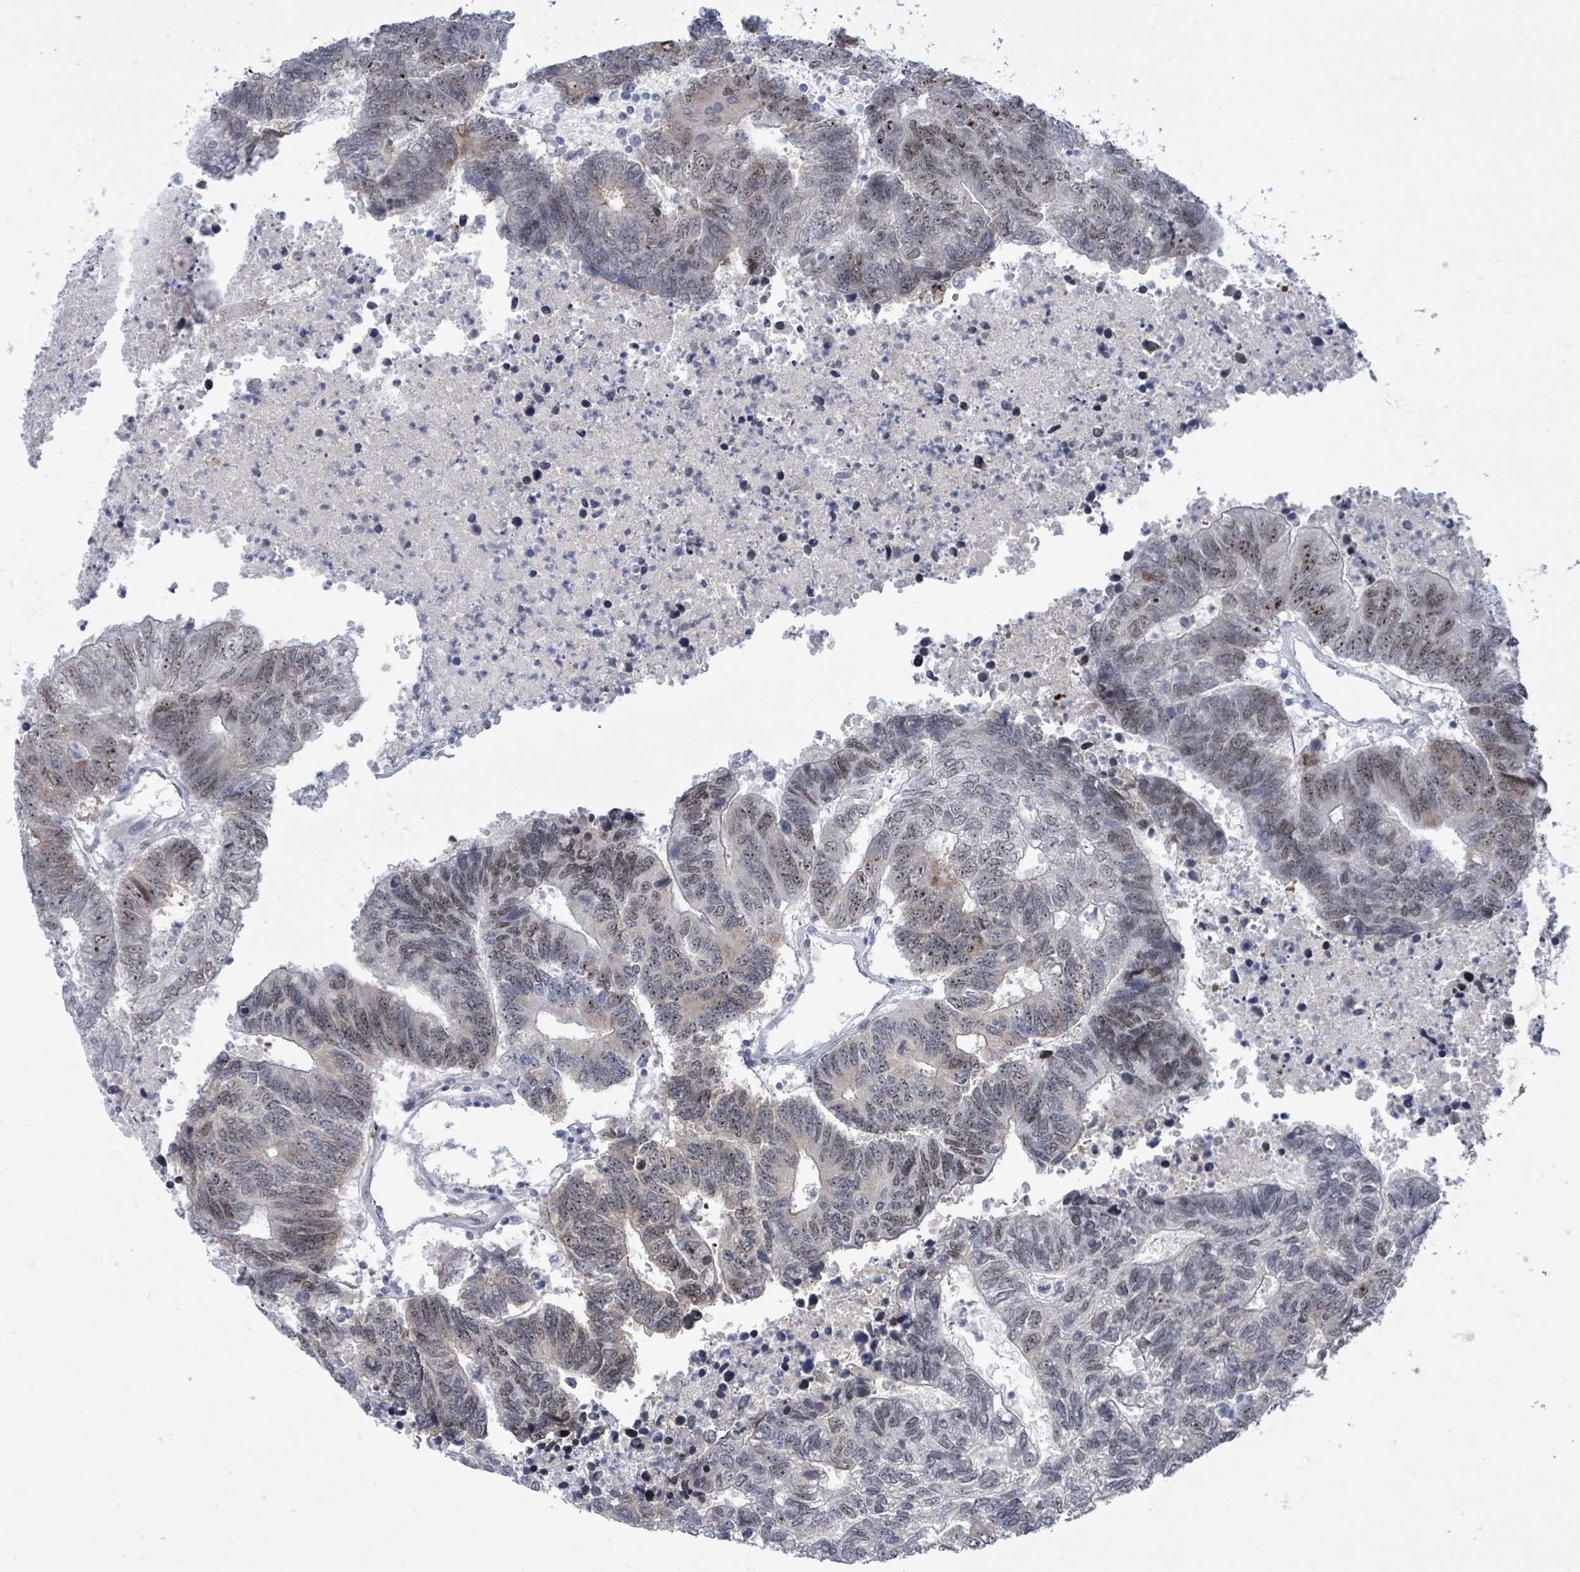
{"staining": {"intensity": "moderate", "quantity": "25%-75%", "location": "nuclear"}, "tissue": "colorectal cancer", "cell_type": "Tumor cells", "image_type": "cancer", "snomed": [{"axis": "morphology", "description": "Adenocarcinoma, NOS"}, {"axis": "topography", "description": "Colon"}], "caption": "IHC photomicrograph of colorectal cancer (adenocarcinoma) stained for a protein (brown), which displays medium levels of moderate nuclear positivity in approximately 25%-75% of tumor cells.", "gene": "CT45A5", "patient": {"sex": "female", "age": 48}}